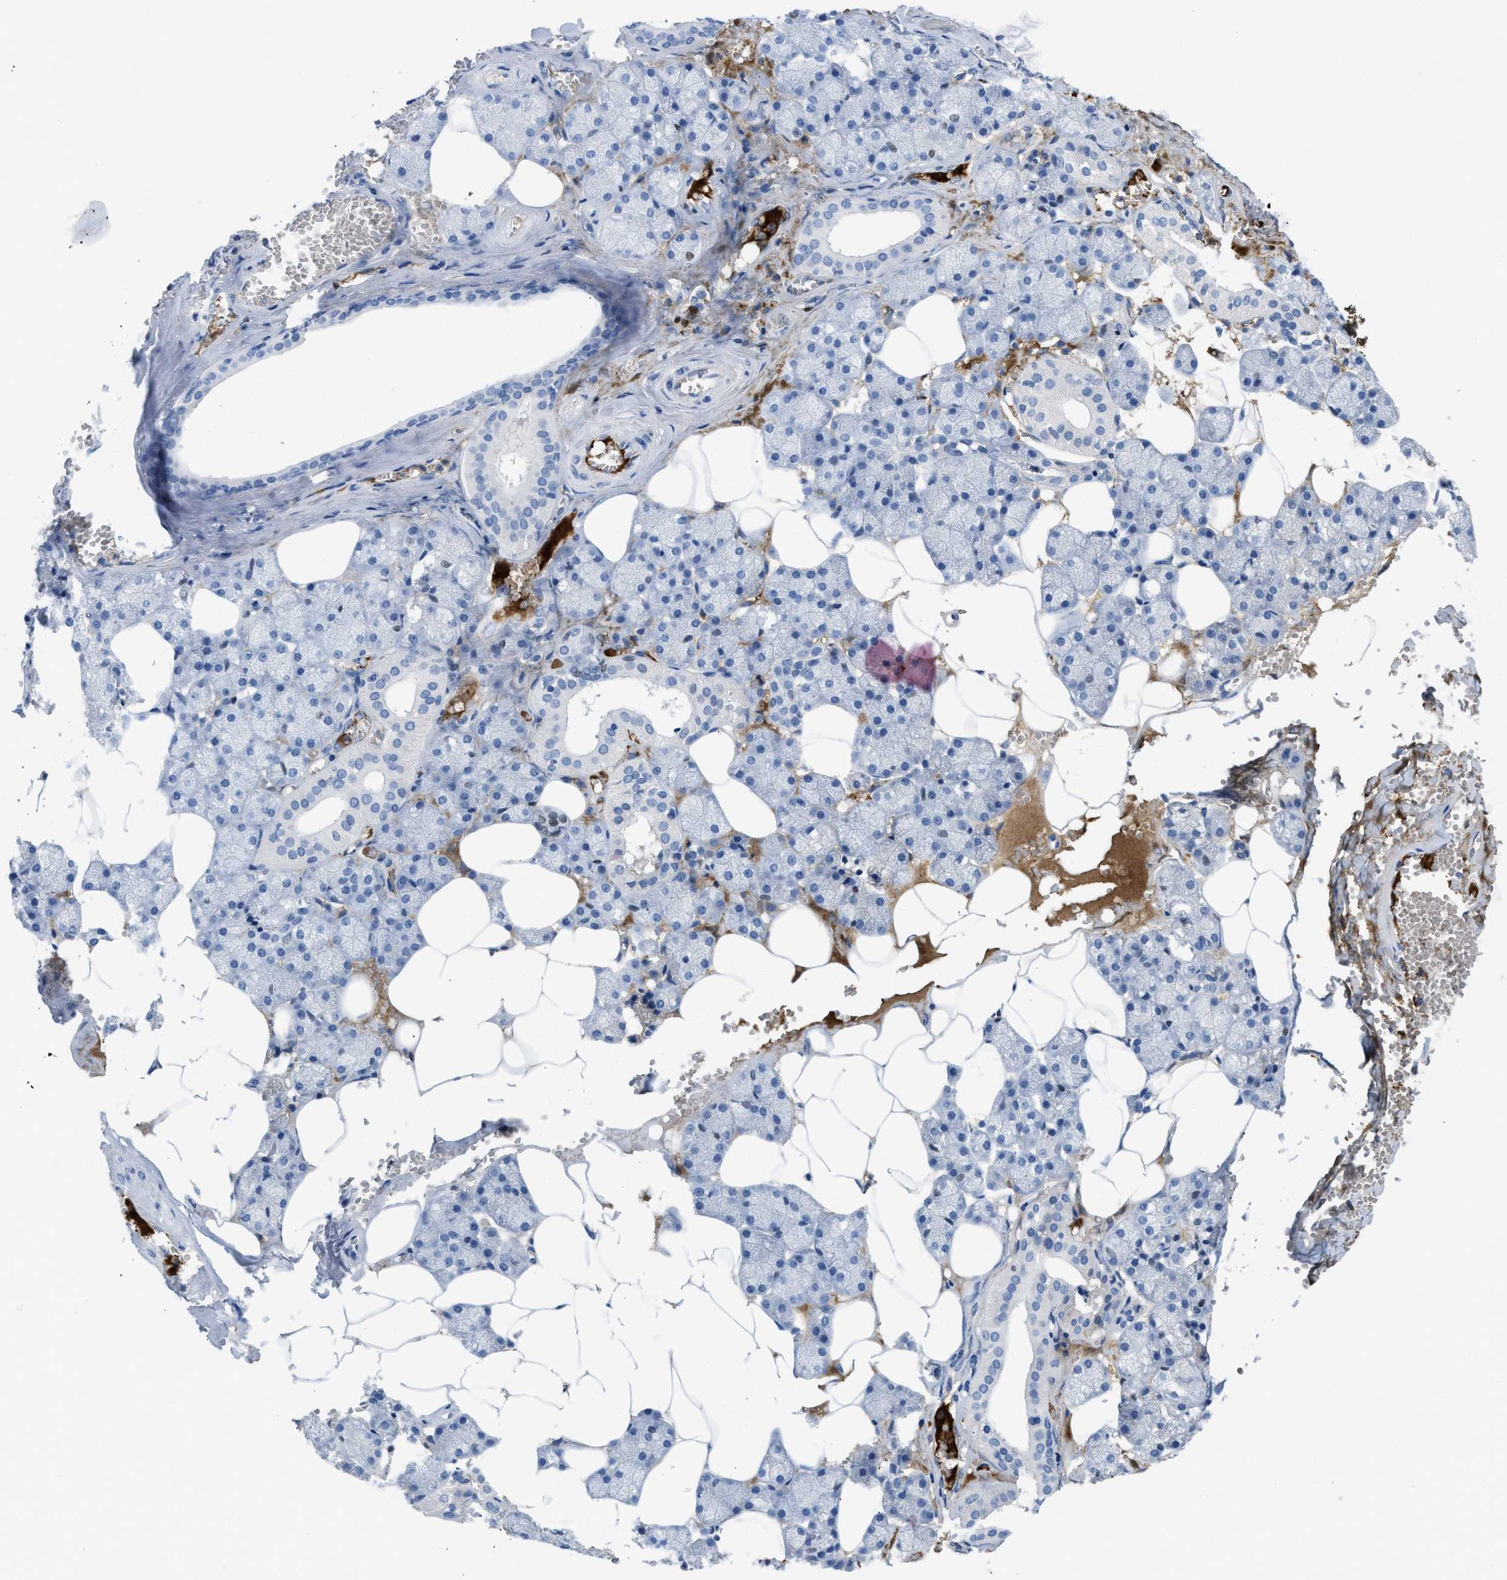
{"staining": {"intensity": "negative", "quantity": "none", "location": "none"}, "tissue": "salivary gland", "cell_type": "Glandular cells", "image_type": "normal", "snomed": [{"axis": "morphology", "description": "Normal tissue, NOS"}, {"axis": "topography", "description": "Salivary gland"}], "caption": "There is no significant expression in glandular cells of salivary gland. (Brightfield microscopy of DAB (3,3'-diaminobenzidine) immunohistochemistry (IHC) at high magnification).", "gene": "LEF1", "patient": {"sex": "male", "age": 62}}